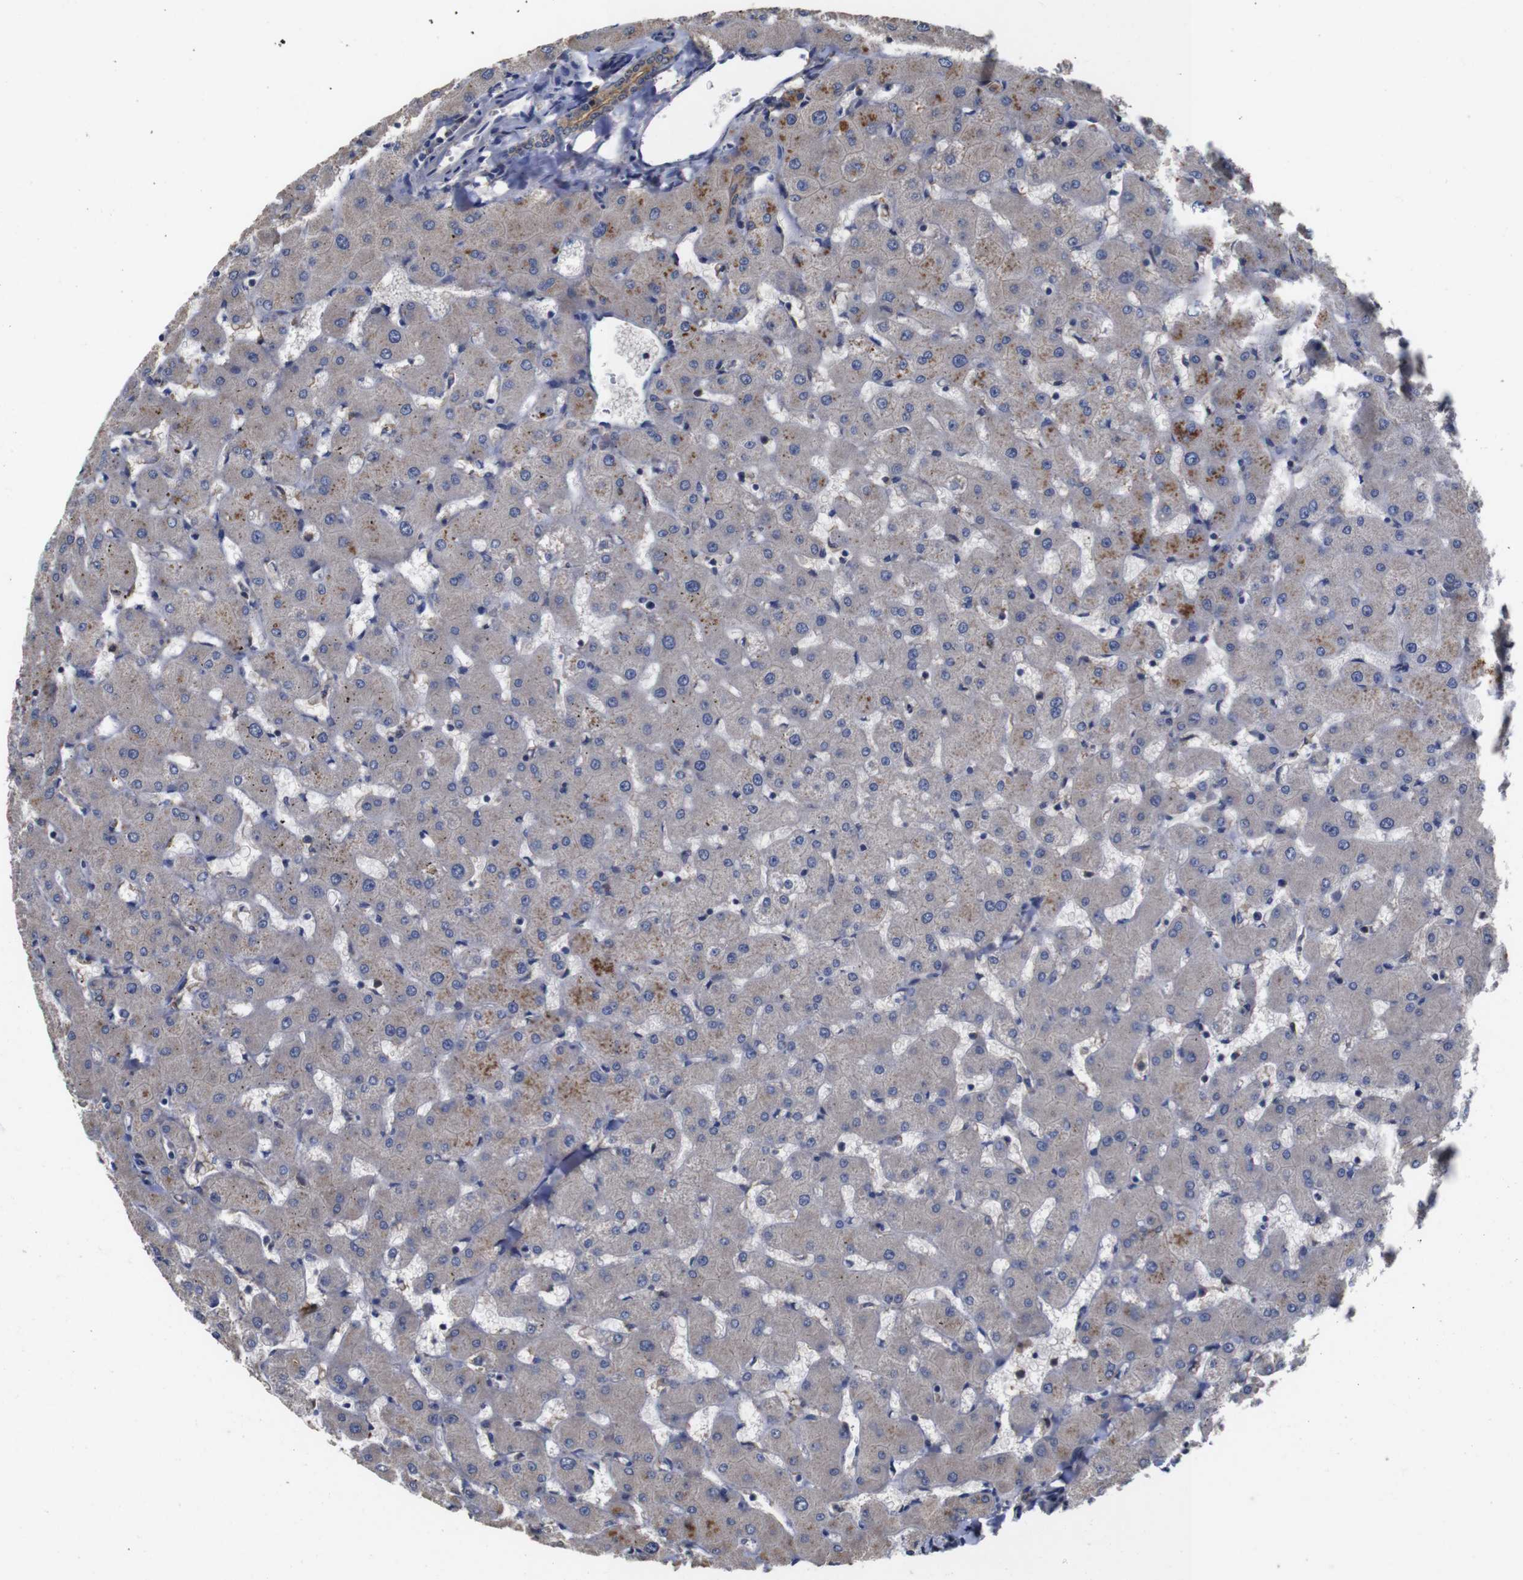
{"staining": {"intensity": "moderate", "quantity": ">75%", "location": "cytoplasmic/membranous"}, "tissue": "liver", "cell_type": "Cholangiocytes", "image_type": "normal", "snomed": [{"axis": "morphology", "description": "Normal tissue, NOS"}, {"axis": "topography", "description": "Liver"}], "caption": "This histopathology image demonstrates immunohistochemistry staining of benign human liver, with medium moderate cytoplasmic/membranous staining in about >75% of cholangiocytes.", "gene": "ARHGAP24", "patient": {"sex": "female", "age": 63}}